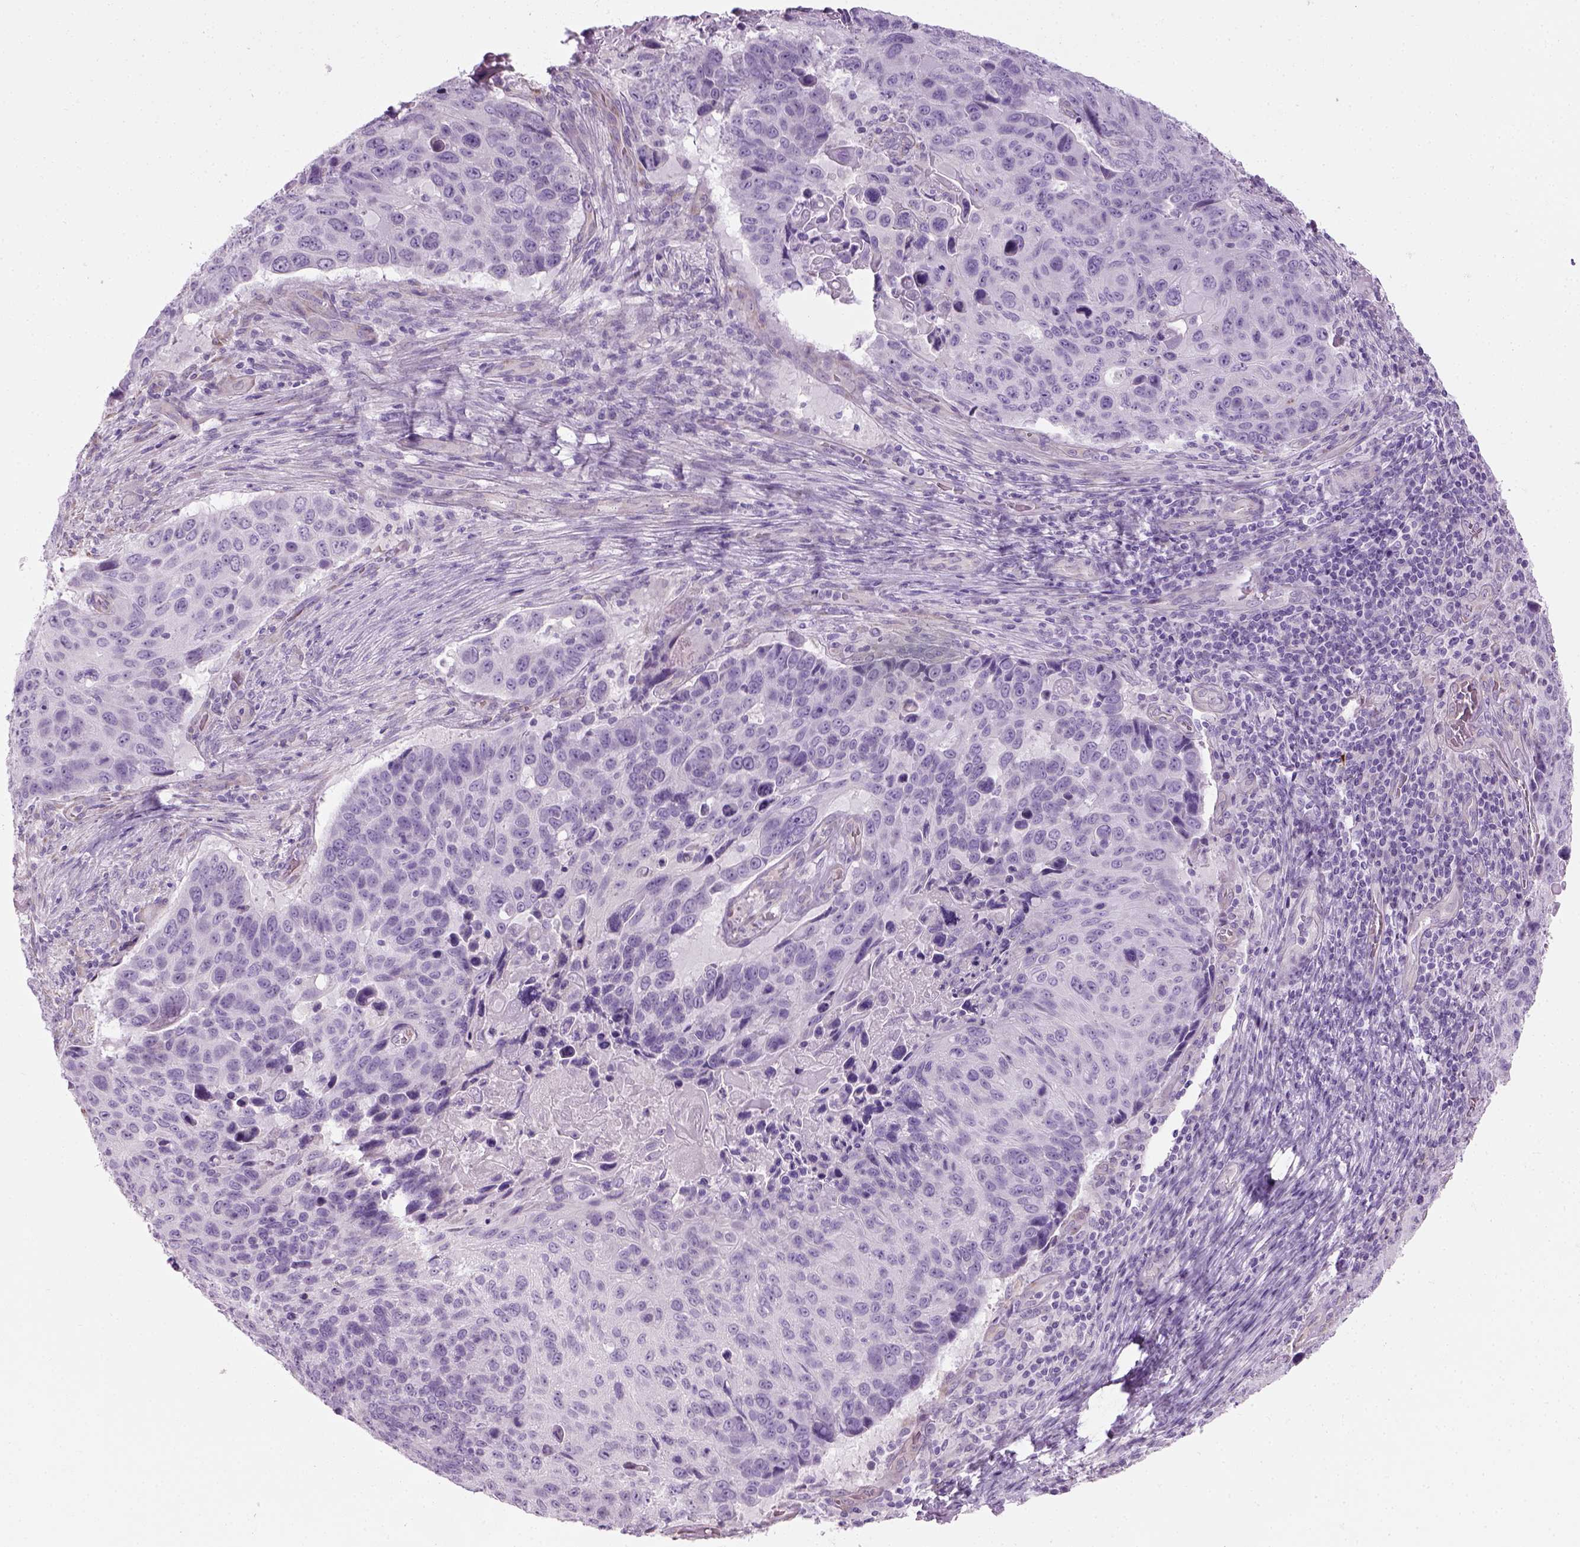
{"staining": {"intensity": "negative", "quantity": "none", "location": "none"}, "tissue": "lung cancer", "cell_type": "Tumor cells", "image_type": "cancer", "snomed": [{"axis": "morphology", "description": "Squamous cell carcinoma, NOS"}, {"axis": "topography", "description": "Lung"}], "caption": "Tumor cells are negative for protein expression in human lung cancer. The staining was performed using DAB (3,3'-diaminobenzidine) to visualize the protein expression in brown, while the nuclei were stained in blue with hematoxylin (Magnification: 20x).", "gene": "CIBAR2", "patient": {"sex": "male", "age": 68}}